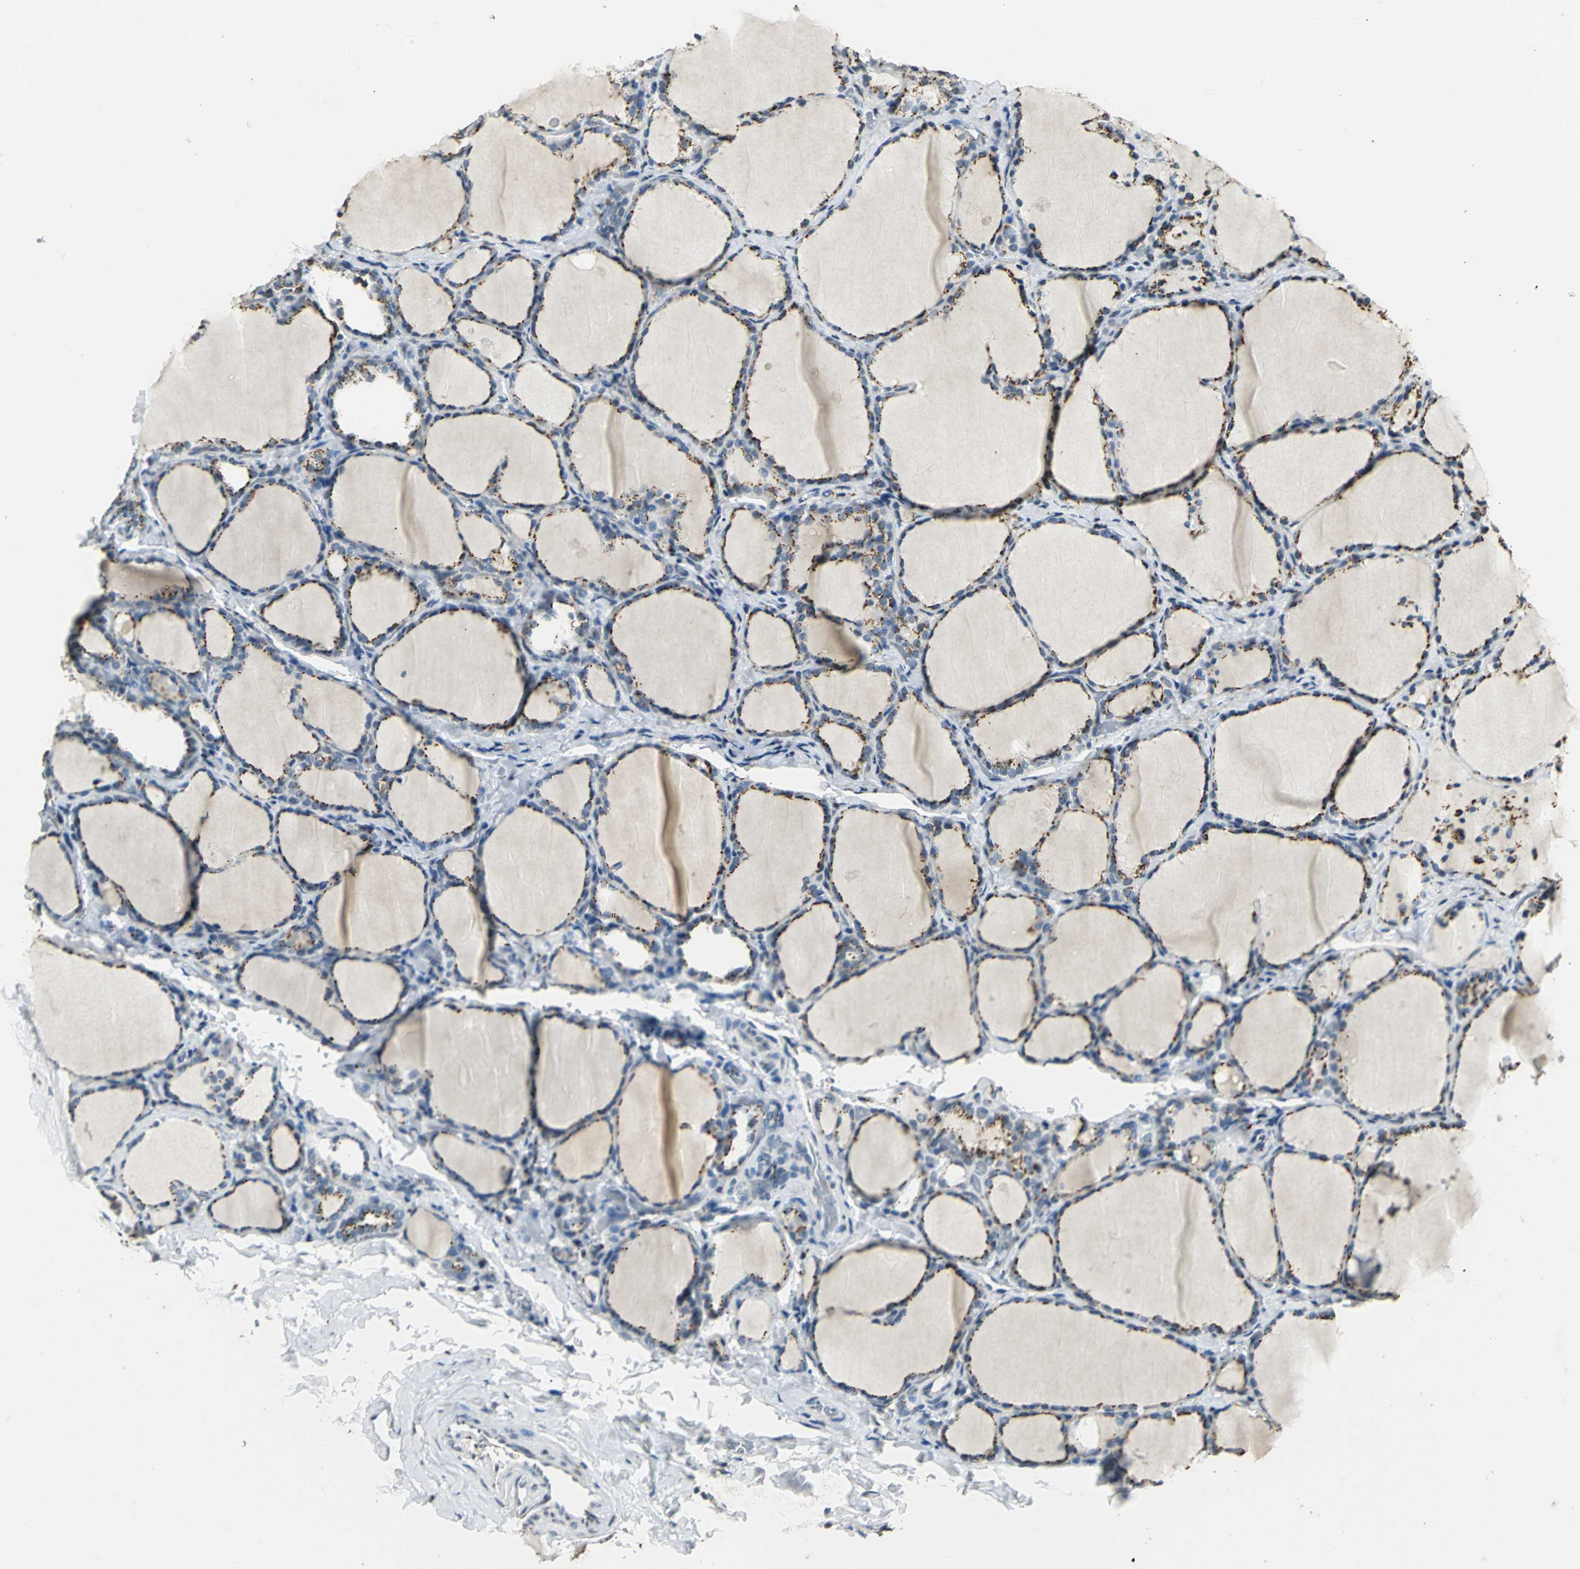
{"staining": {"intensity": "moderate", "quantity": "25%-75%", "location": "cytoplasmic/membranous"}, "tissue": "thyroid gland", "cell_type": "Glandular cells", "image_type": "normal", "snomed": [{"axis": "morphology", "description": "Normal tissue, NOS"}, {"axis": "morphology", "description": "Papillary adenocarcinoma, NOS"}, {"axis": "topography", "description": "Thyroid gland"}], "caption": "Protein staining of benign thyroid gland shows moderate cytoplasmic/membranous expression in approximately 25%-75% of glandular cells.", "gene": "TMEM115", "patient": {"sex": "female", "age": 30}}